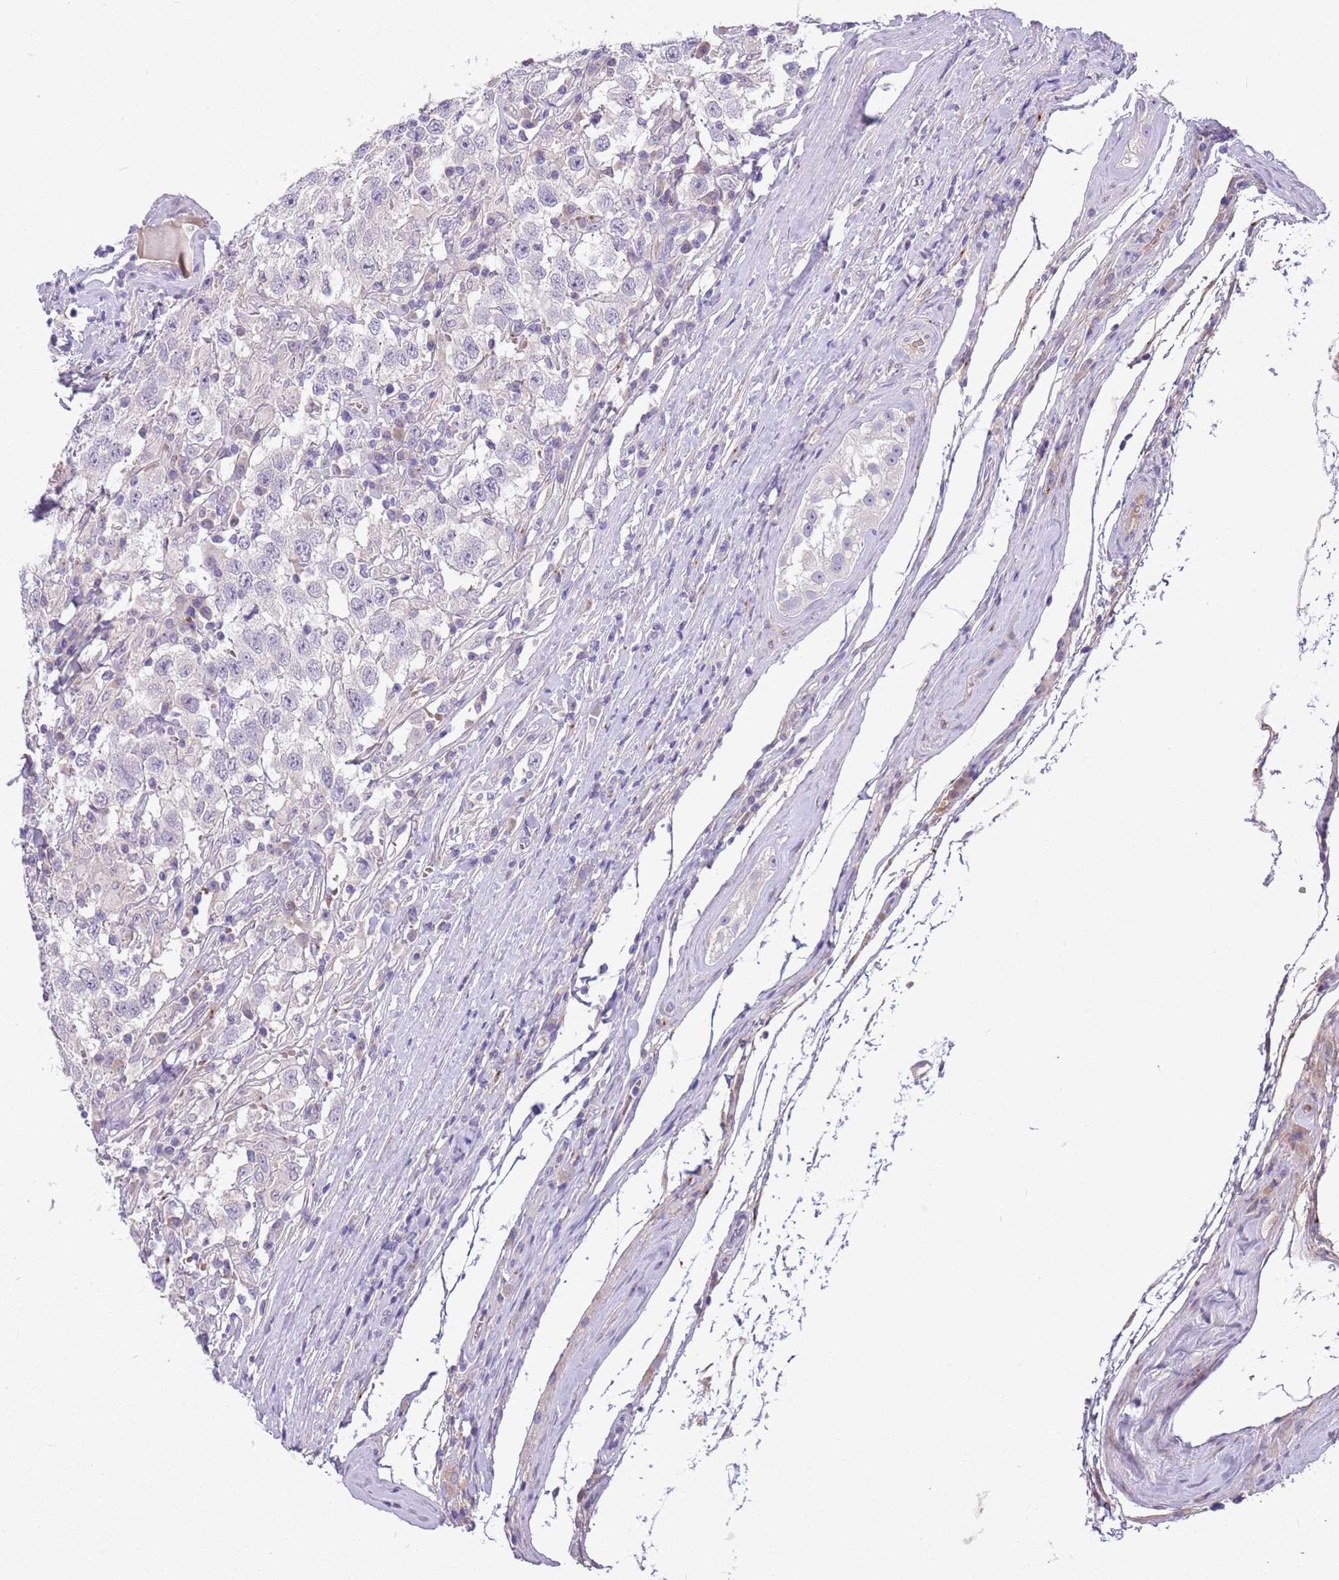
{"staining": {"intensity": "negative", "quantity": "none", "location": "none"}, "tissue": "testis cancer", "cell_type": "Tumor cells", "image_type": "cancer", "snomed": [{"axis": "morphology", "description": "Seminoma, NOS"}, {"axis": "topography", "description": "Testis"}], "caption": "Testis cancer was stained to show a protein in brown. There is no significant expression in tumor cells. The staining is performed using DAB brown chromogen with nuclei counter-stained in using hematoxylin.", "gene": "CFAP73", "patient": {"sex": "male", "age": 41}}